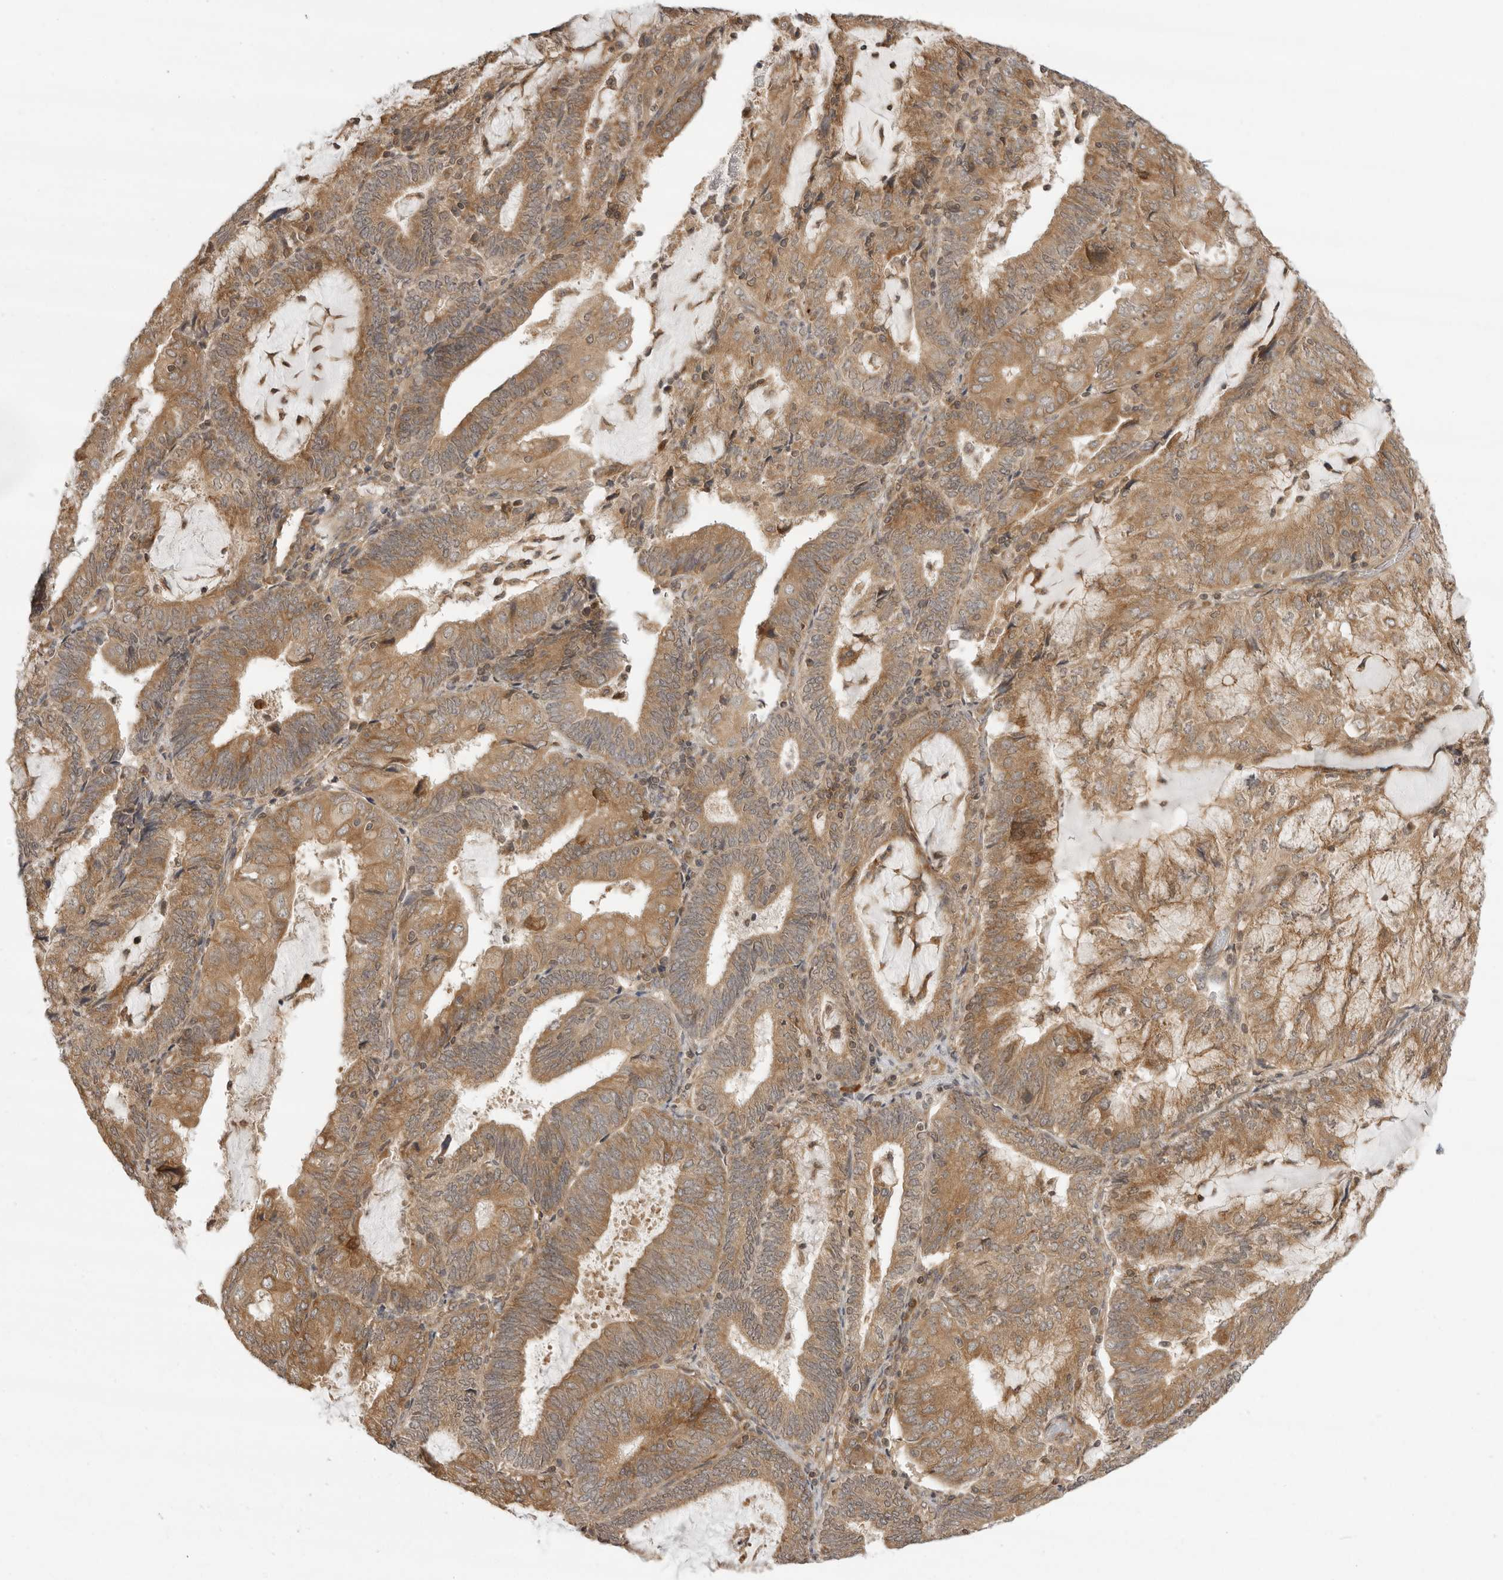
{"staining": {"intensity": "moderate", "quantity": ">75%", "location": "cytoplasmic/membranous"}, "tissue": "endometrial cancer", "cell_type": "Tumor cells", "image_type": "cancer", "snomed": [{"axis": "morphology", "description": "Adenocarcinoma, NOS"}, {"axis": "topography", "description": "Endometrium"}], "caption": "Moderate cytoplasmic/membranous expression for a protein is identified in approximately >75% of tumor cells of endometrial cancer using immunohistochemistry.", "gene": "PRRC2A", "patient": {"sex": "female", "age": 81}}